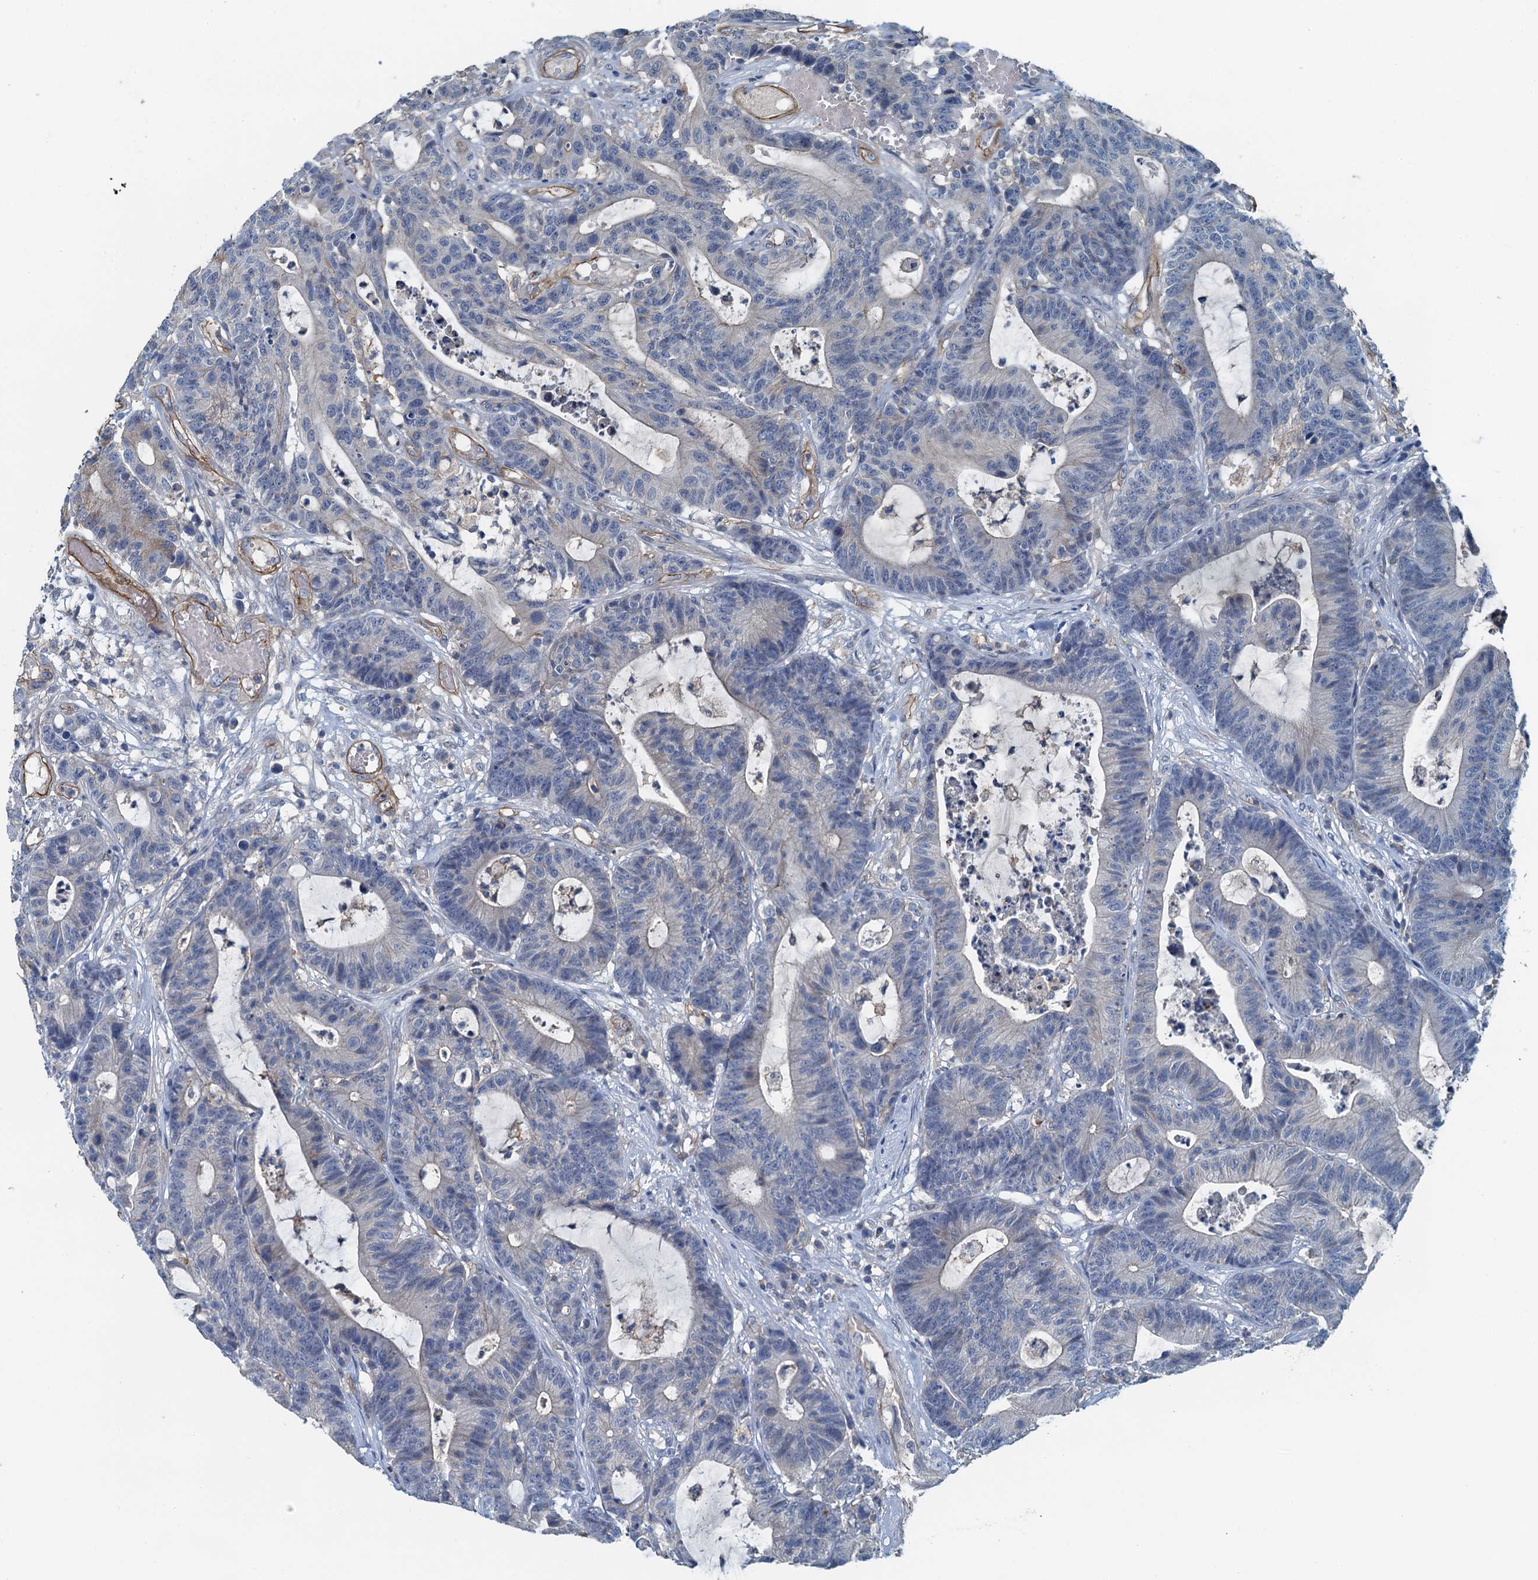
{"staining": {"intensity": "negative", "quantity": "none", "location": "none"}, "tissue": "colorectal cancer", "cell_type": "Tumor cells", "image_type": "cancer", "snomed": [{"axis": "morphology", "description": "Adenocarcinoma, NOS"}, {"axis": "topography", "description": "Colon"}], "caption": "Tumor cells are negative for protein expression in human colorectal adenocarcinoma.", "gene": "THAP10", "patient": {"sex": "female", "age": 84}}